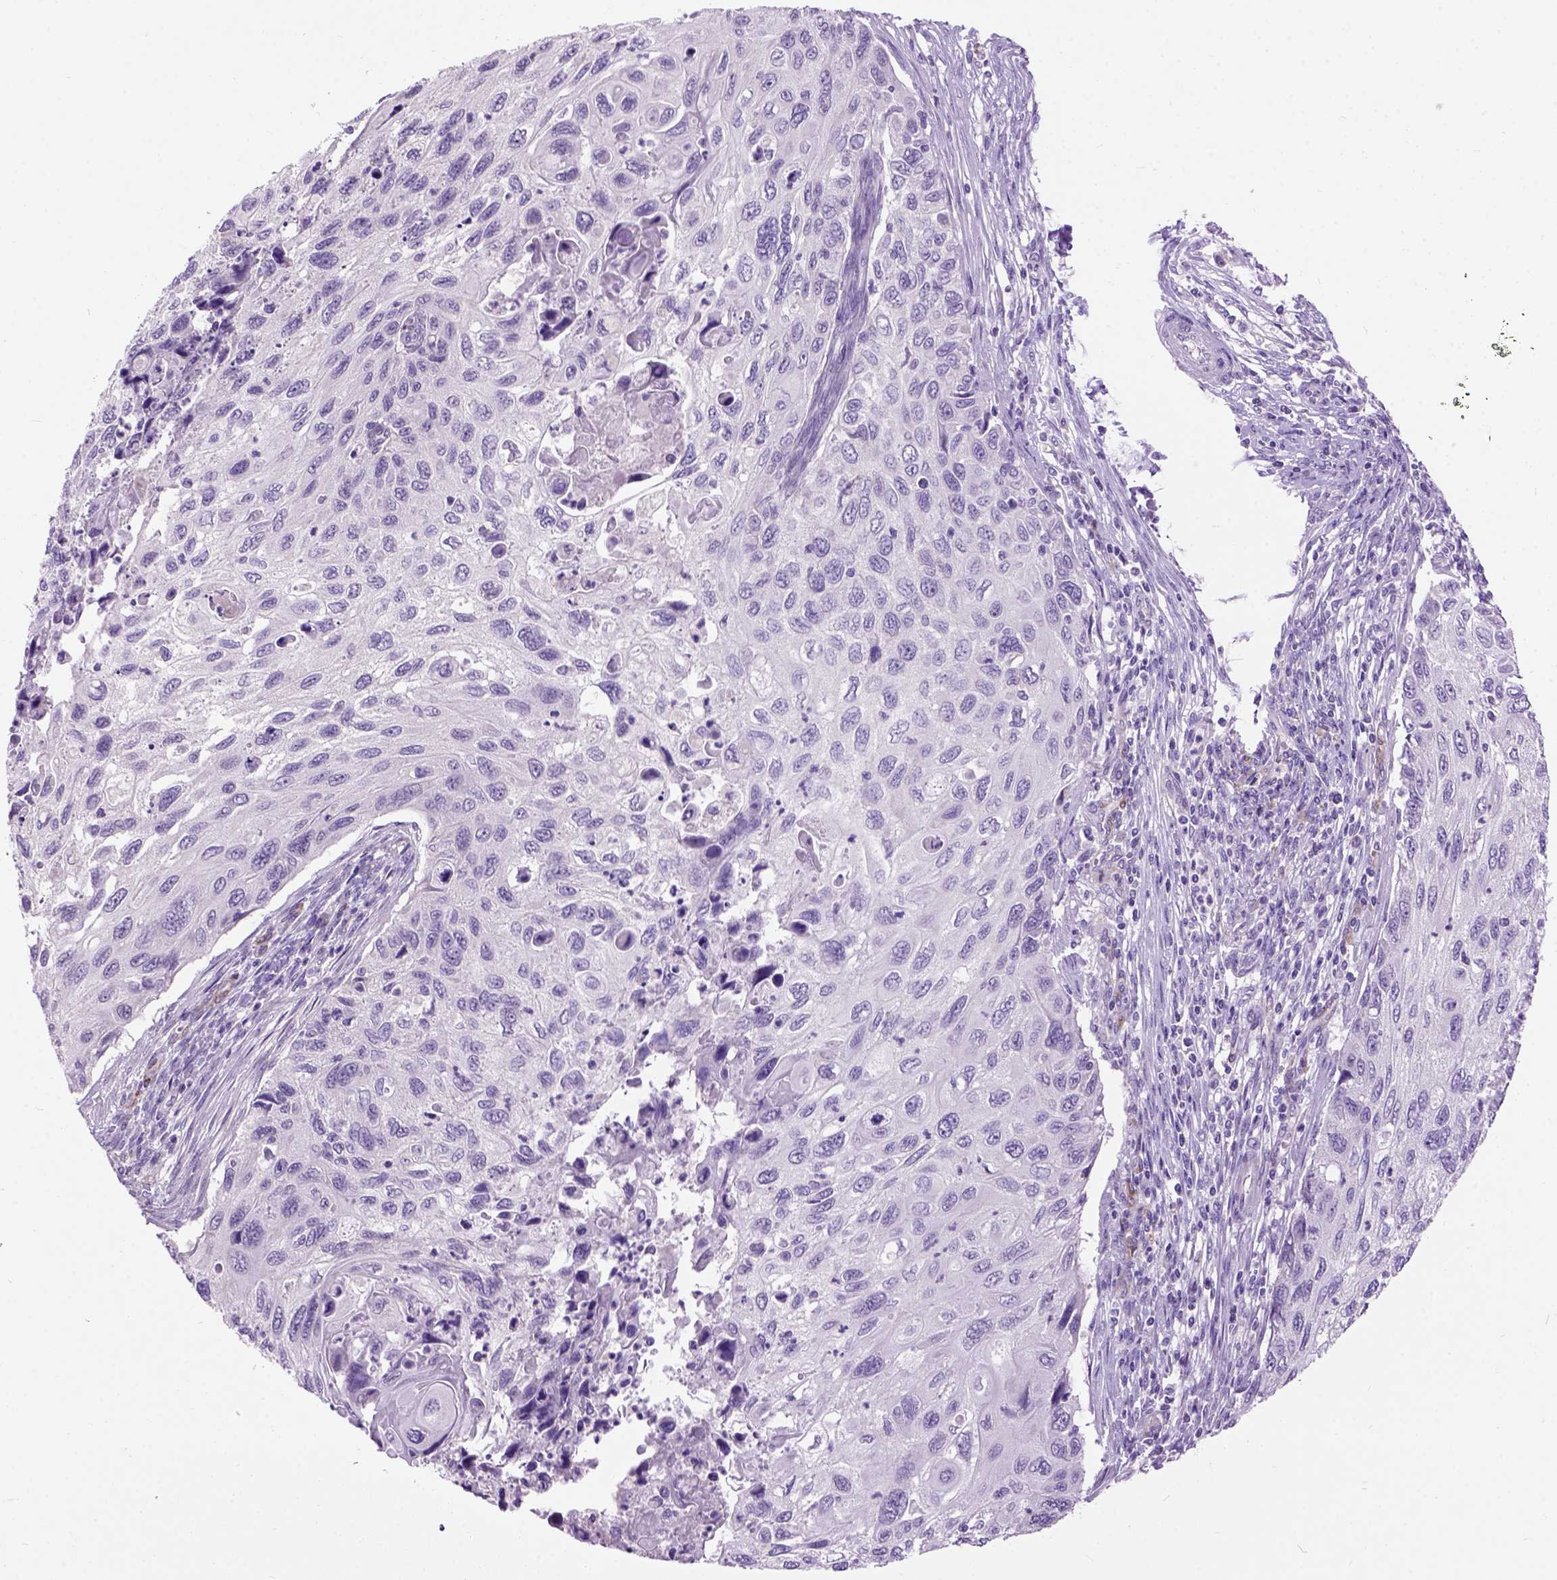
{"staining": {"intensity": "negative", "quantity": "none", "location": "none"}, "tissue": "cervical cancer", "cell_type": "Tumor cells", "image_type": "cancer", "snomed": [{"axis": "morphology", "description": "Squamous cell carcinoma, NOS"}, {"axis": "topography", "description": "Cervix"}], "caption": "The image reveals no staining of tumor cells in squamous cell carcinoma (cervical).", "gene": "MAPT", "patient": {"sex": "female", "age": 70}}